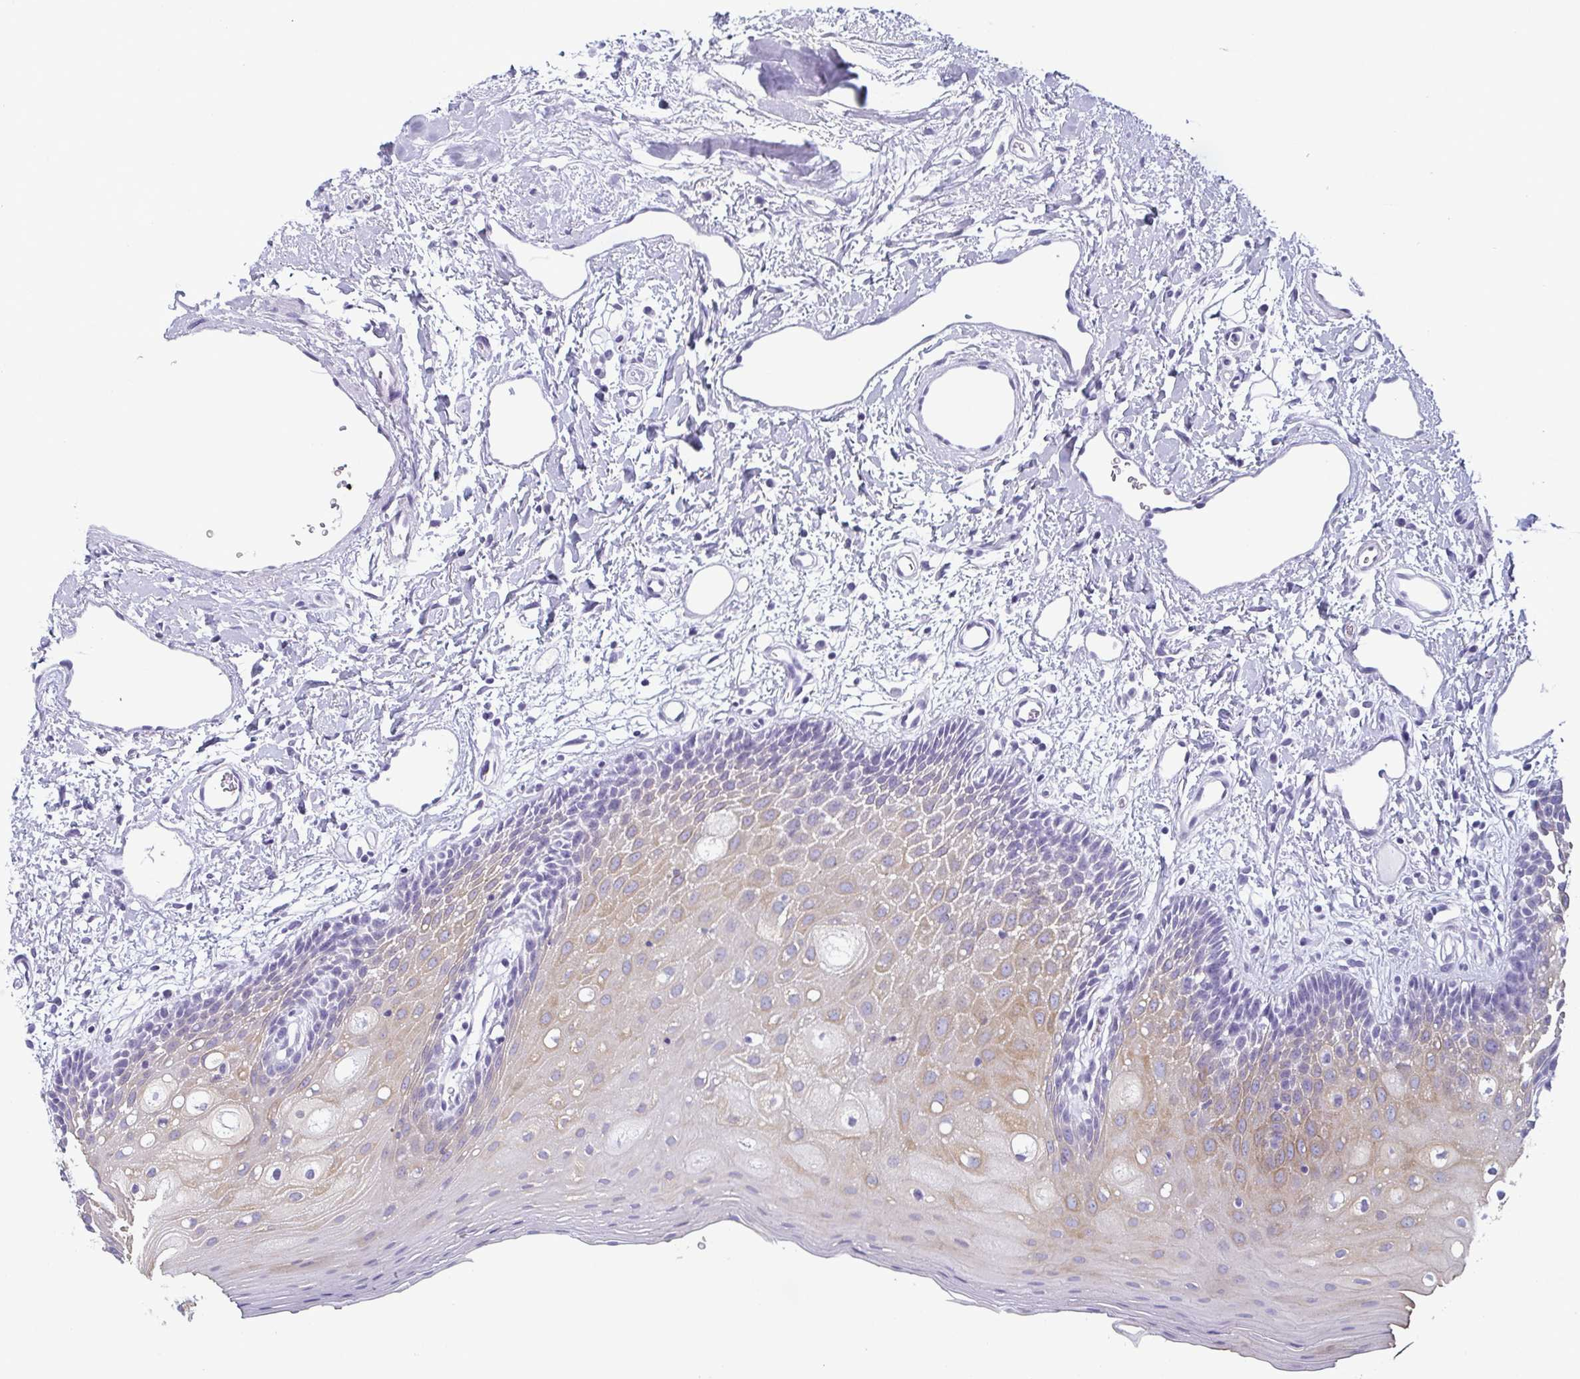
{"staining": {"intensity": "moderate", "quantity": "25%-75%", "location": "cytoplasmic/membranous"}, "tissue": "oral mucosa", "cell_type": "Squamous epithelial cells", "image_type": "normal", "snomed": [{"axis": "morphology", "description": "Normal tissue, NOS"}, {"axis": "topography", "description": "Oral tissue"}], "caption": "Immunohistochemical staining of normal human oral mucosa shows 25%-75% levels of moderate cytoplasmic/membranous protein positivity in approximately 25%-75% of squamous epithelial cells.", "gene": "KRT78", "patient": {"sex": "female", "age": 43}}